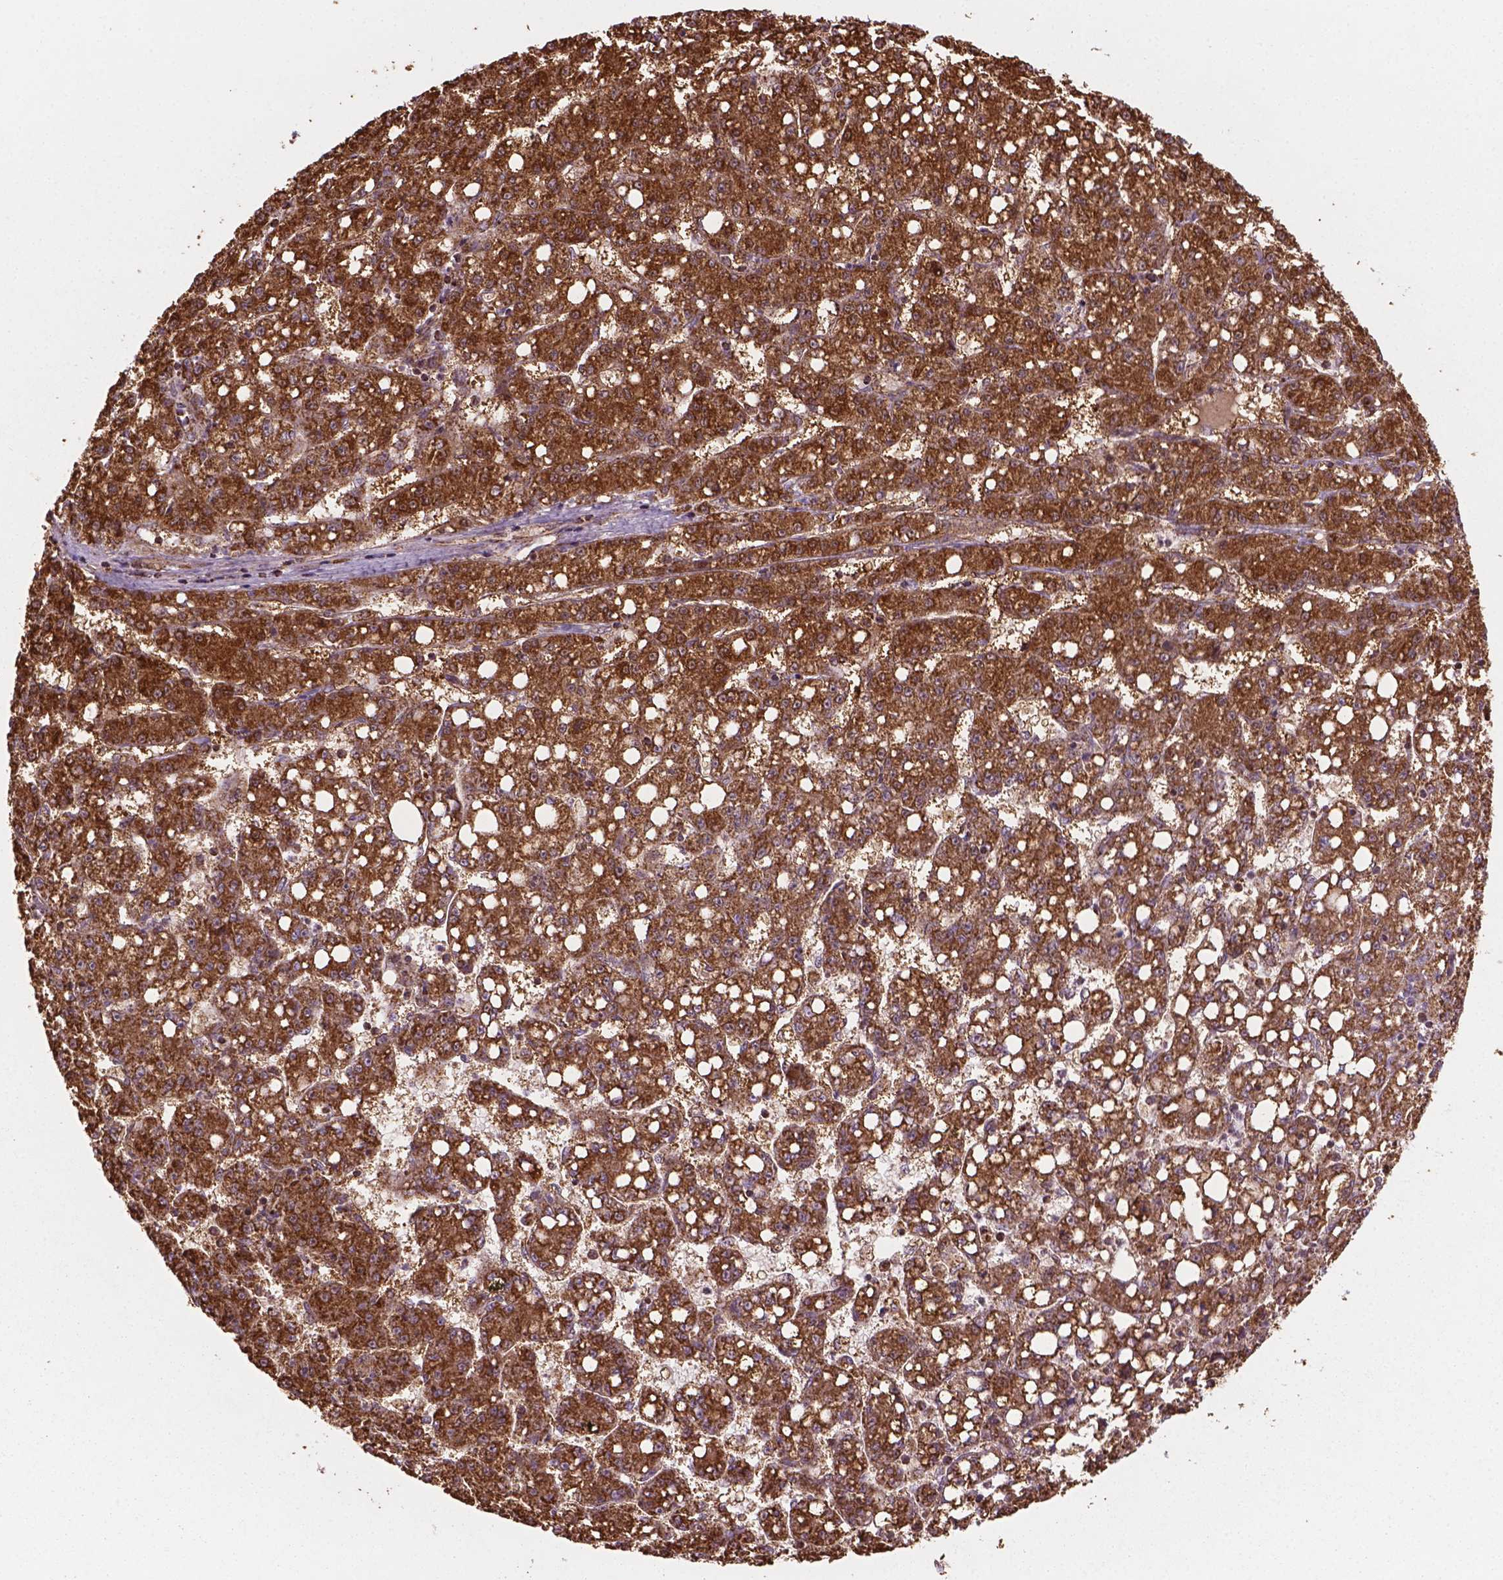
{"staining": {"intensity": "moderate", "quantity": ">75%", "location": "cytoplasmic/membranous"}, "tissue": "liver cancer", "cell_type": "Tumor cells", "image_type": "cancer", "snomed": [{"axis": "morphology", "description": "Carcinoma, Hepatocellular, NOS"}, {"axis": "topography", "description": "Liver"}], "caption": "There is medium levels of moderate cytoplasmic/membranous positivity in tumor cells of liver cancer, as demonstrated by immunohistochemical staining (brown color).", "gene": "HS3ST3A1", "patient": {"sex": "female", "age": 65}}